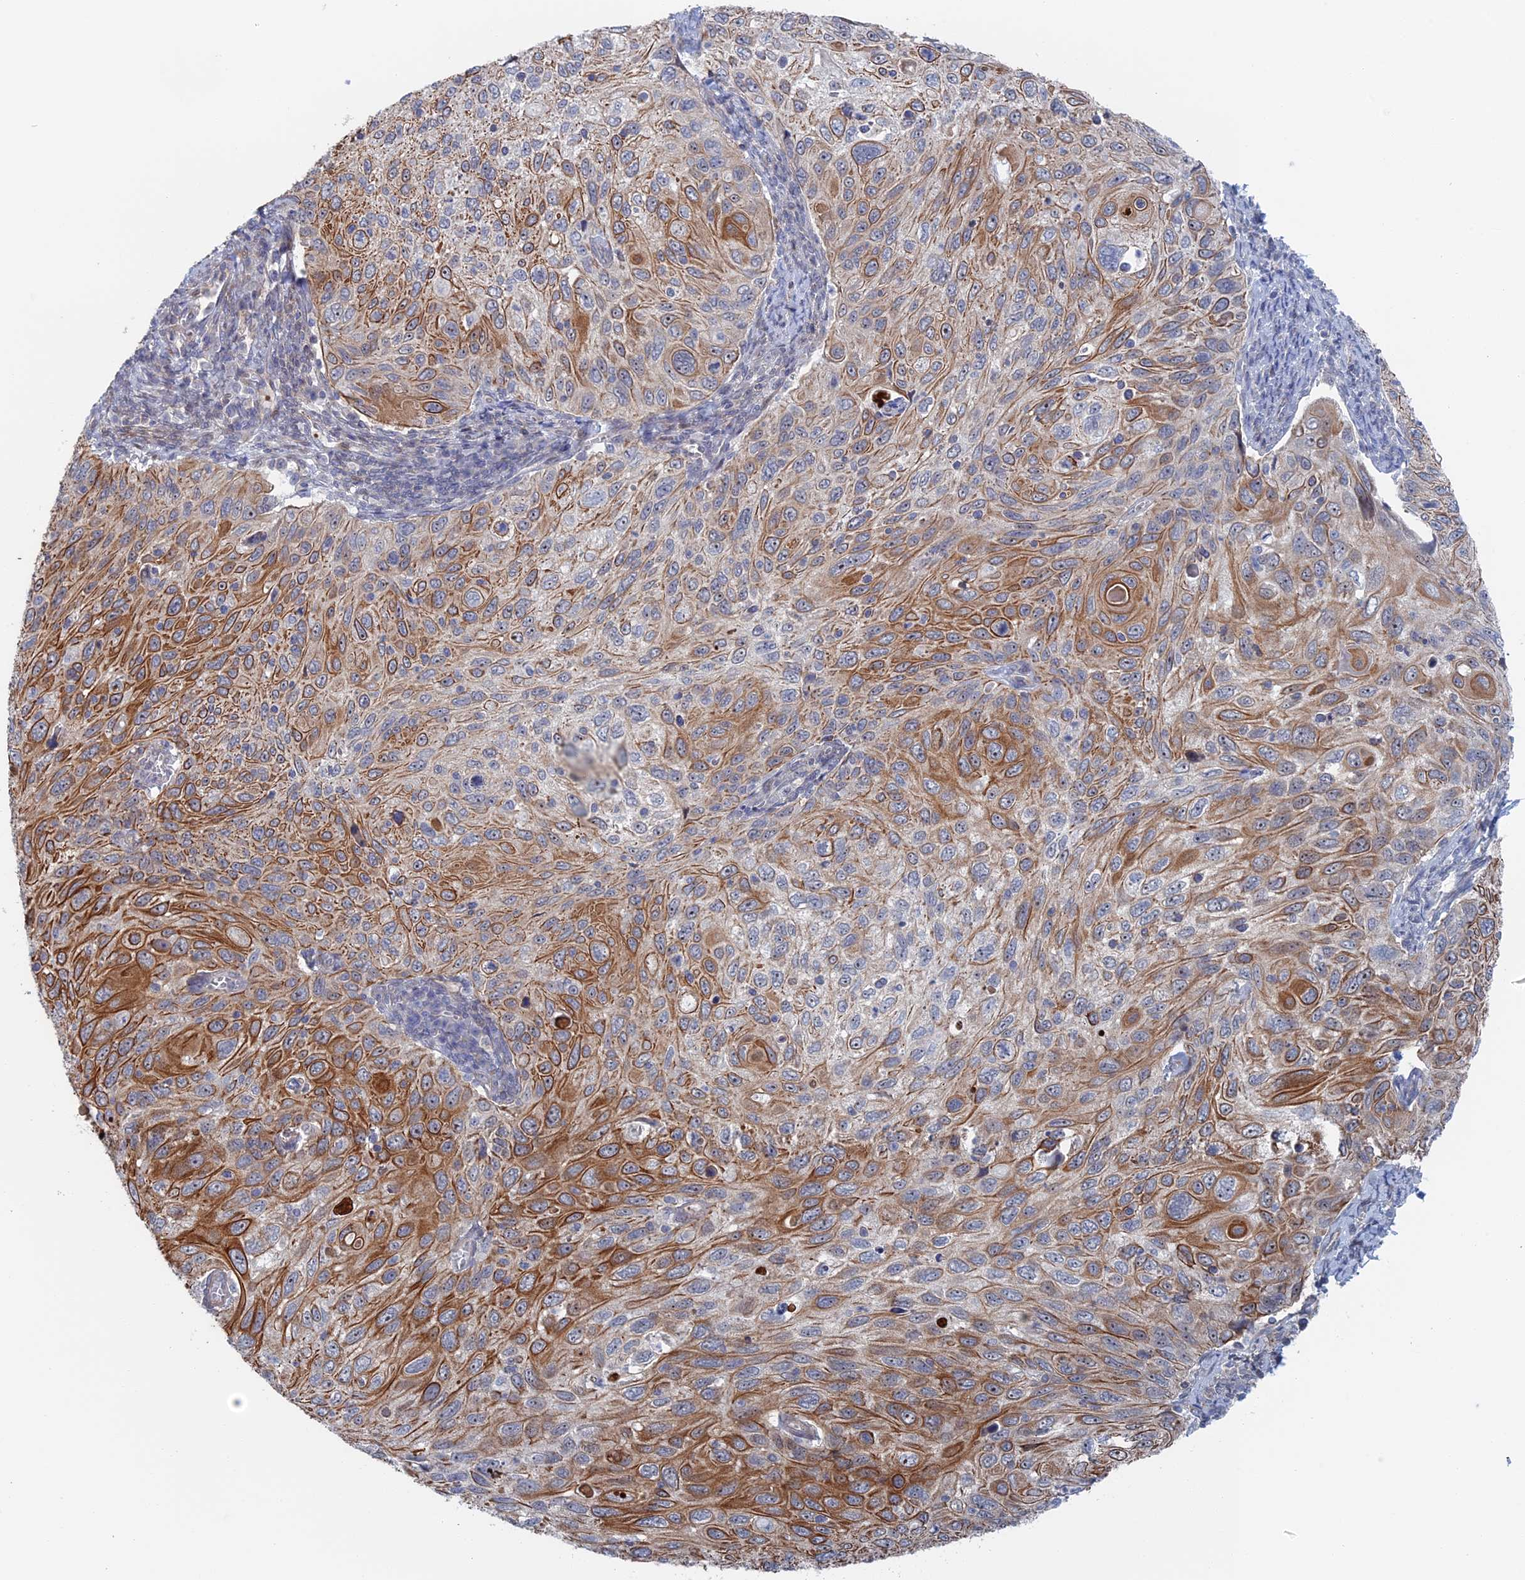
{"staining": {"intensity": "moderate", "quantity": "25%-75%", "location": "cytoplasmic/membranous"}, "tissue": "cervical cancer", "cell_type": "Tumor cells", "image_type": "cancer", "snomed": [{"axis": "morphology", "description": "Squamous cell carcinoma, NOS"}, {"axis": "topography", "description": "Cervix"}], "caption": "This photomicrograph displays immunohistochemistry staining of human cervical squamous cell carcinoma, with medium moderate cytoplasmic/membranous positivity in about 25%-75% of tumor cells.", "gene": "IL7", "patient": {"sex": "female", "age": 70}}